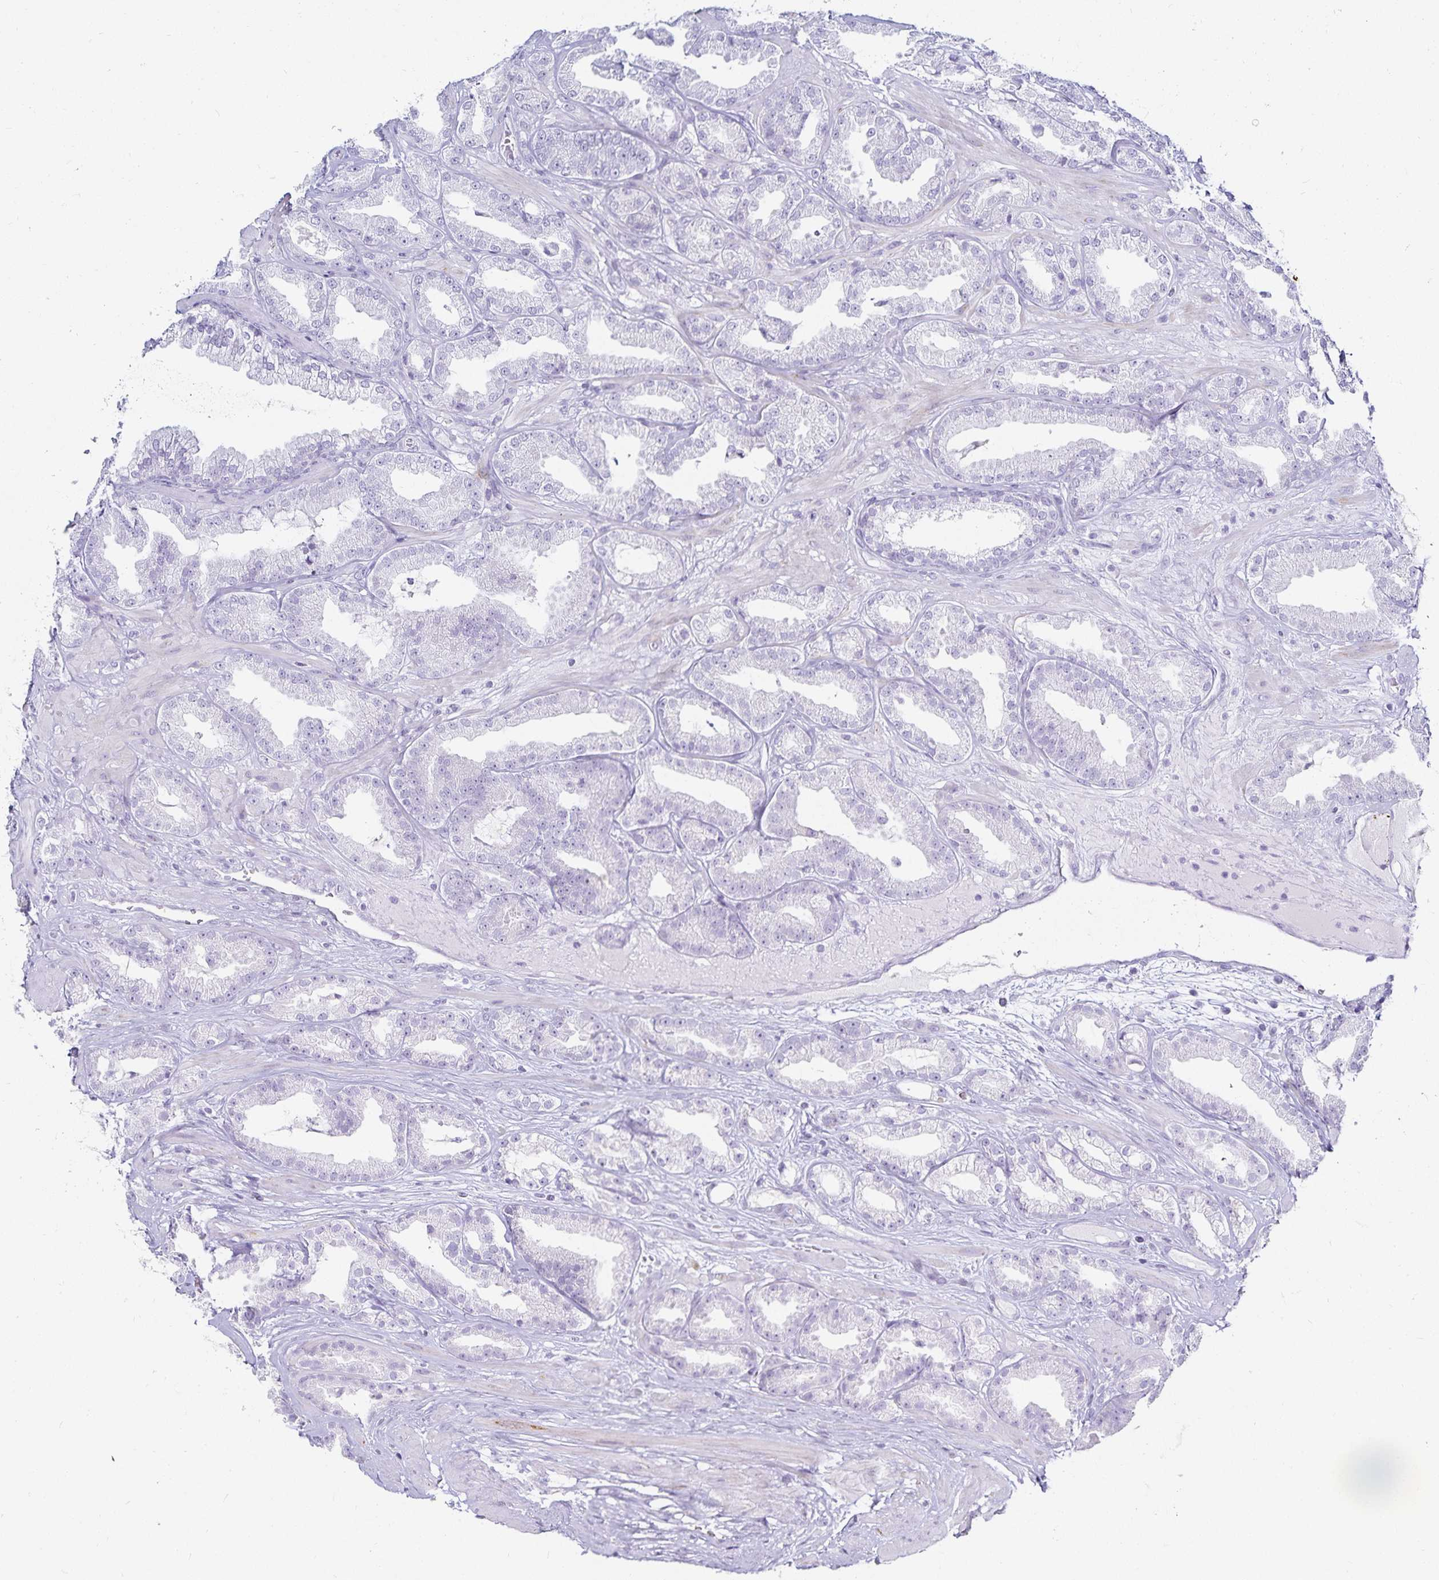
{"staining": {"intensity": "negative", "quantity": "none", "location": "none"}, "tissue": "prostate cancer", "cell_type": "Tumor cells", "image_type": "cancer", "snomed": [{"axis": "morphology", "description": "Adenocarcinoma, Low grade"}, {"axis": "topography", "description": "Prostate"}], "caption": "This is an immunohistochemistry histopathology image of adenocarcinoma (low-grade) (prostate). There is no expression in tumor cells.", "gene": "GP2", "patient": {"sex": "male", "age": 61}}